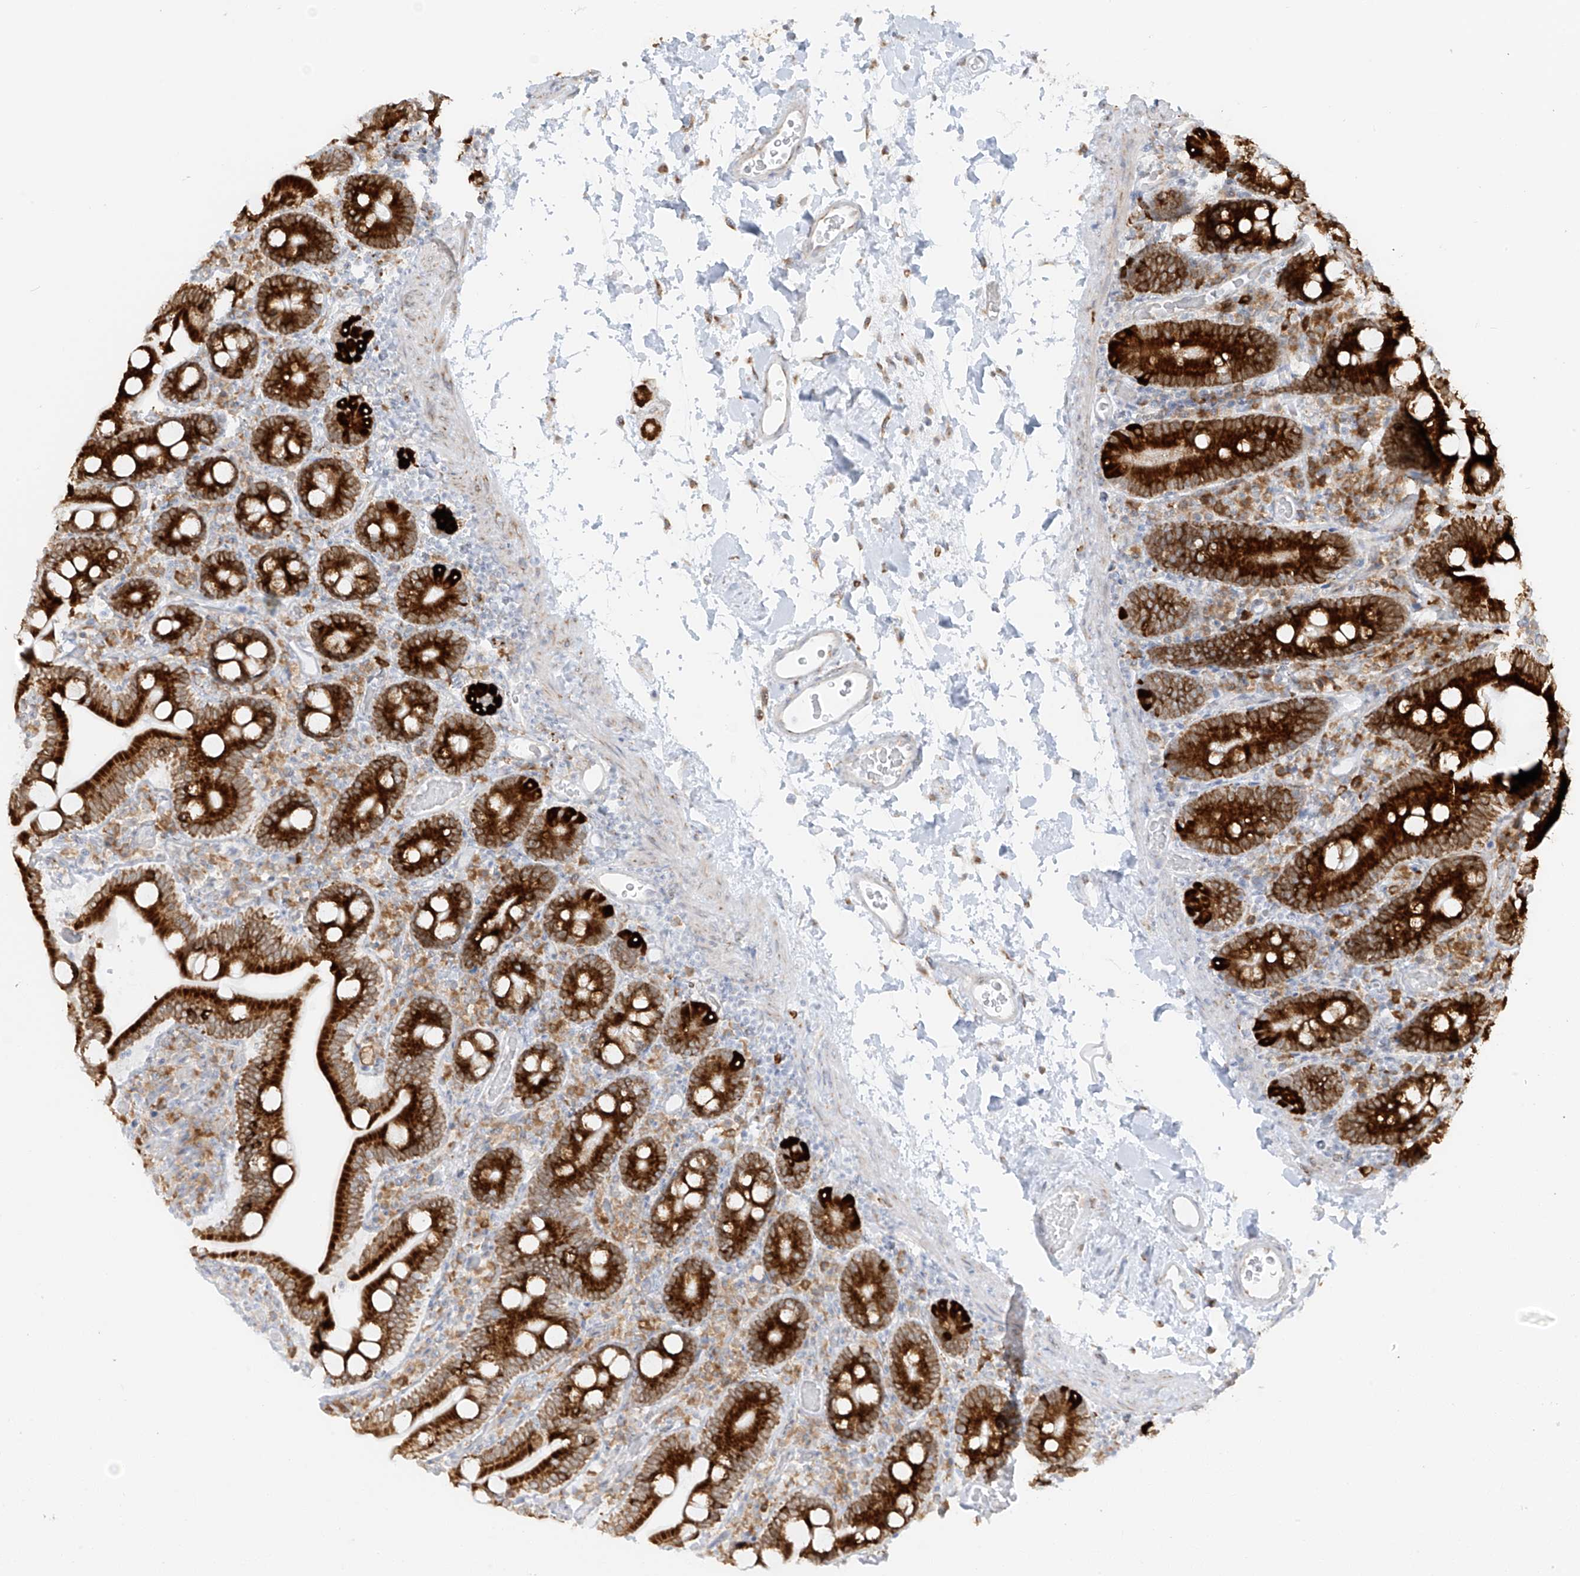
{"staining": {"intensity": "strong", "quantity": ">75%", "location": "cytoplasmic/membranous"}, "tissue": "duodenum", "cell_type": "Glandular cells", "image_type": "normal", "snomed": [{"axis": "morphology", "description": "Normal tissue, NOS"}, {"axis": "topography", "description": "Duodenum"}], "caption": "Protein analysis of normal duodenum shows strong cytoplasmic/membranous staining in approximately >75% of glandular cells.", "gene": "LRRC59", "patient": {"sex": "male", "age": 55}}